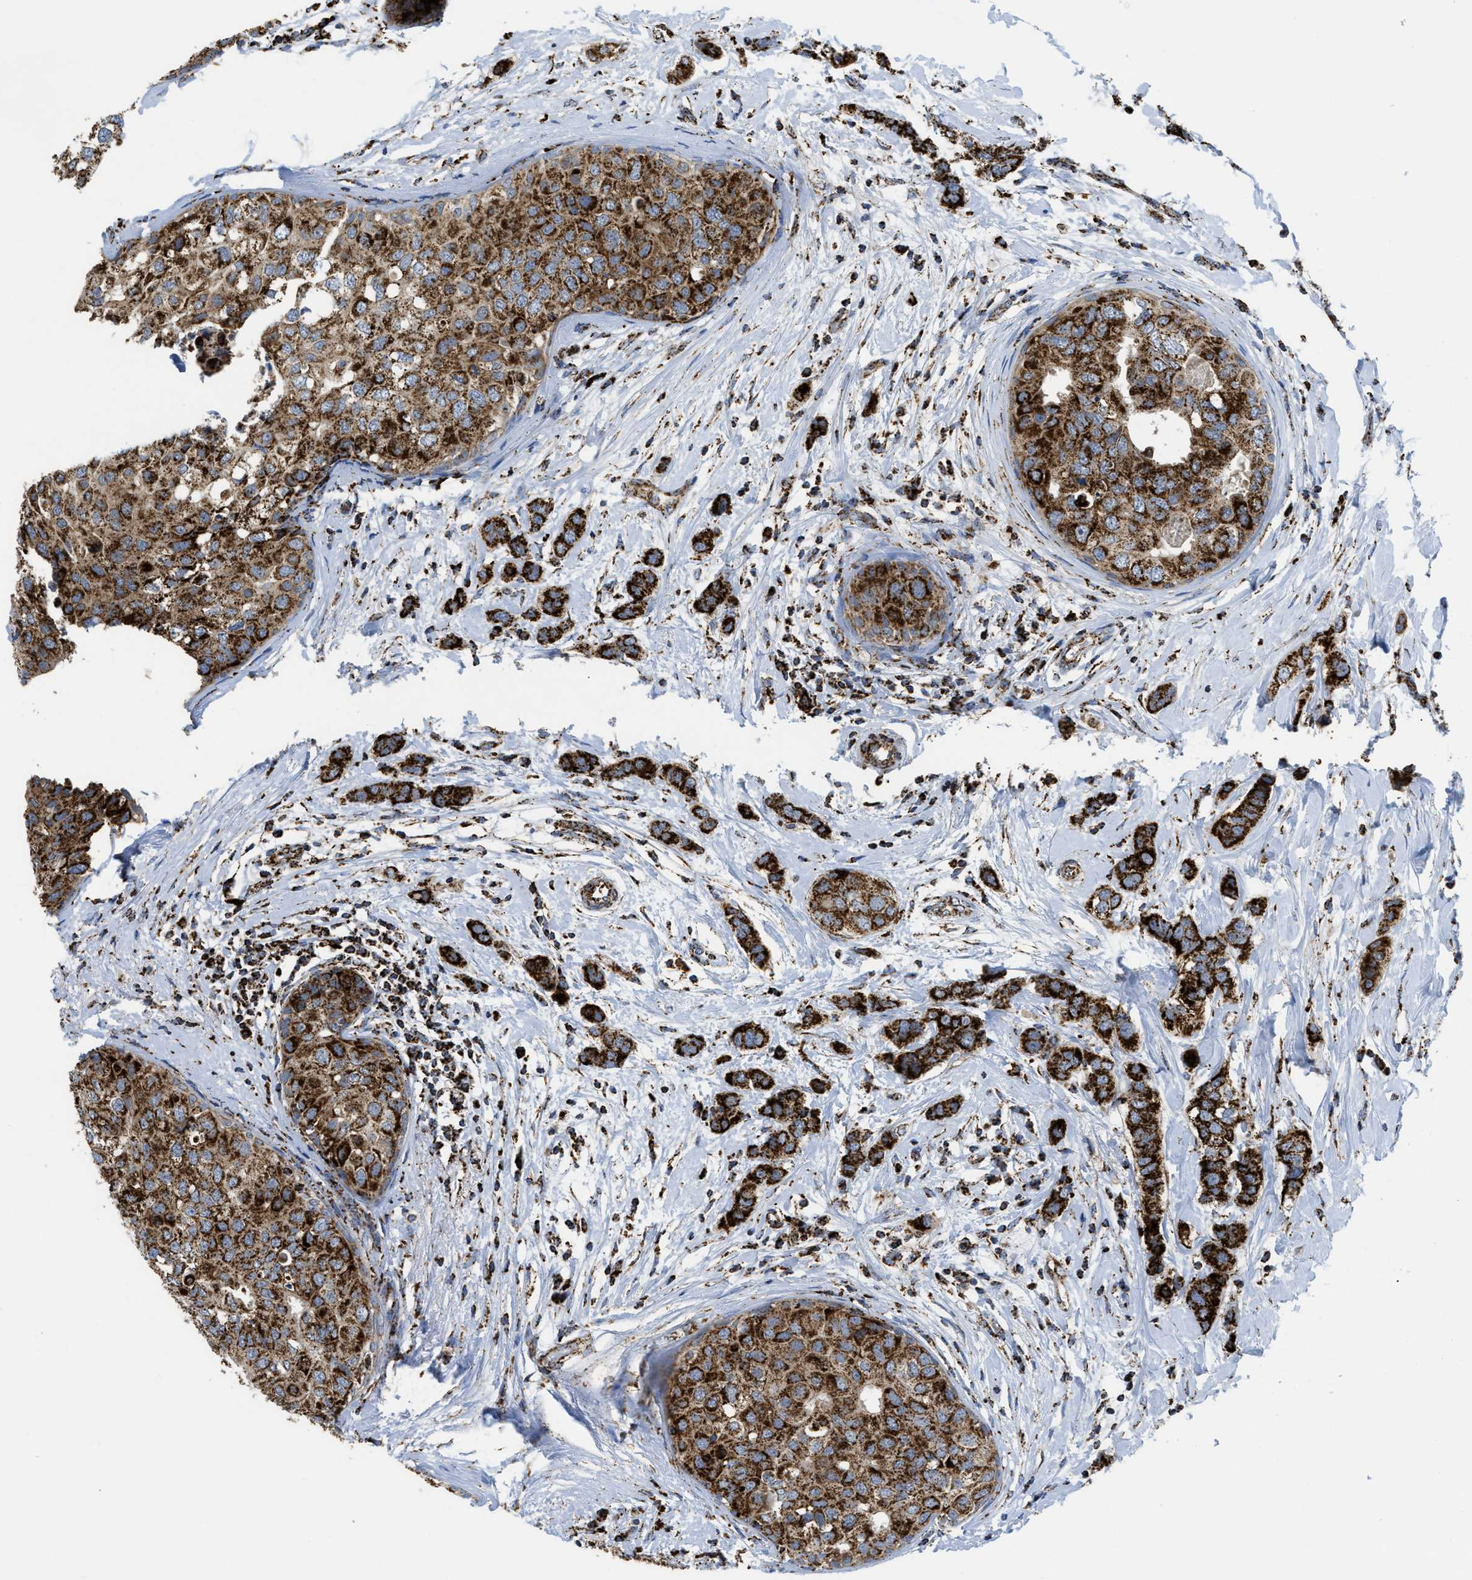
{"staining": {"intensity": "strong", "quantity": ">75%", "location": "cytoplasmic/membranous"}, "tissue": "breast cancer", "cell_type": "Tumor cells", "image_type": "cancer", "snomed": [{"axis": "morphology", "description": "Duct carcinoma"}, {"axis": "topography", "description": "Breast"}], "caption": "Brown immunohistochemical staining in breast cancer demonstrates strong cytoplasmic/membranous expression in about >75% of tumor cells.", "gene": "SQOR", "patient": {"sex": "female", "age": 50}}